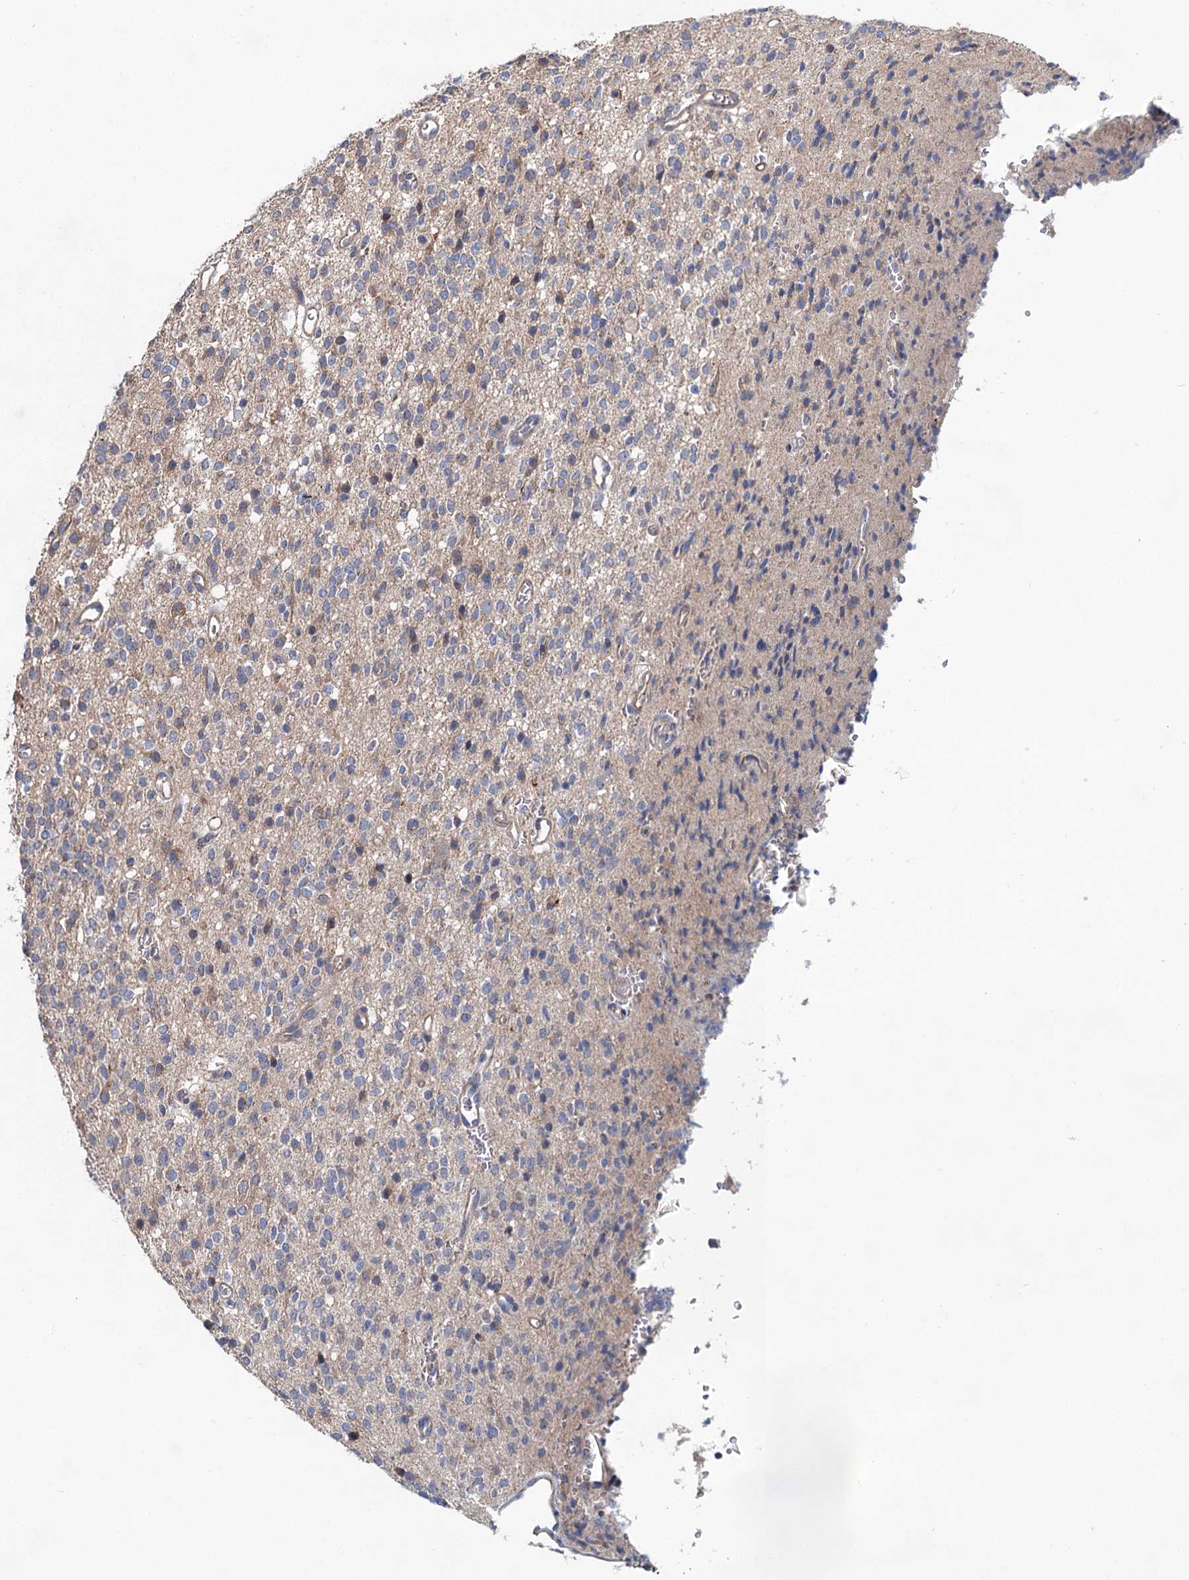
{"staining": {"intensity": "negative", "quantity": "none", "location": "none"}, "tissue": "glioma", "cell_type": "Tumor cells", "image_type": "cancer", "snomed": [{"axis": "morphology", "description": "Glioma, malignant, High grade"}, {"axis": "topography", "description": "Brain"}], "caption": "High magnification brightfield microscopy of glioma stained with DAB (3,3'-diaminobenzidine) (brown) and counterstained with hematoxylin (blue): tumor cells show no significant positivity.", "gene": "MTRR", "patient": {"sex": "male", "age": 34}}